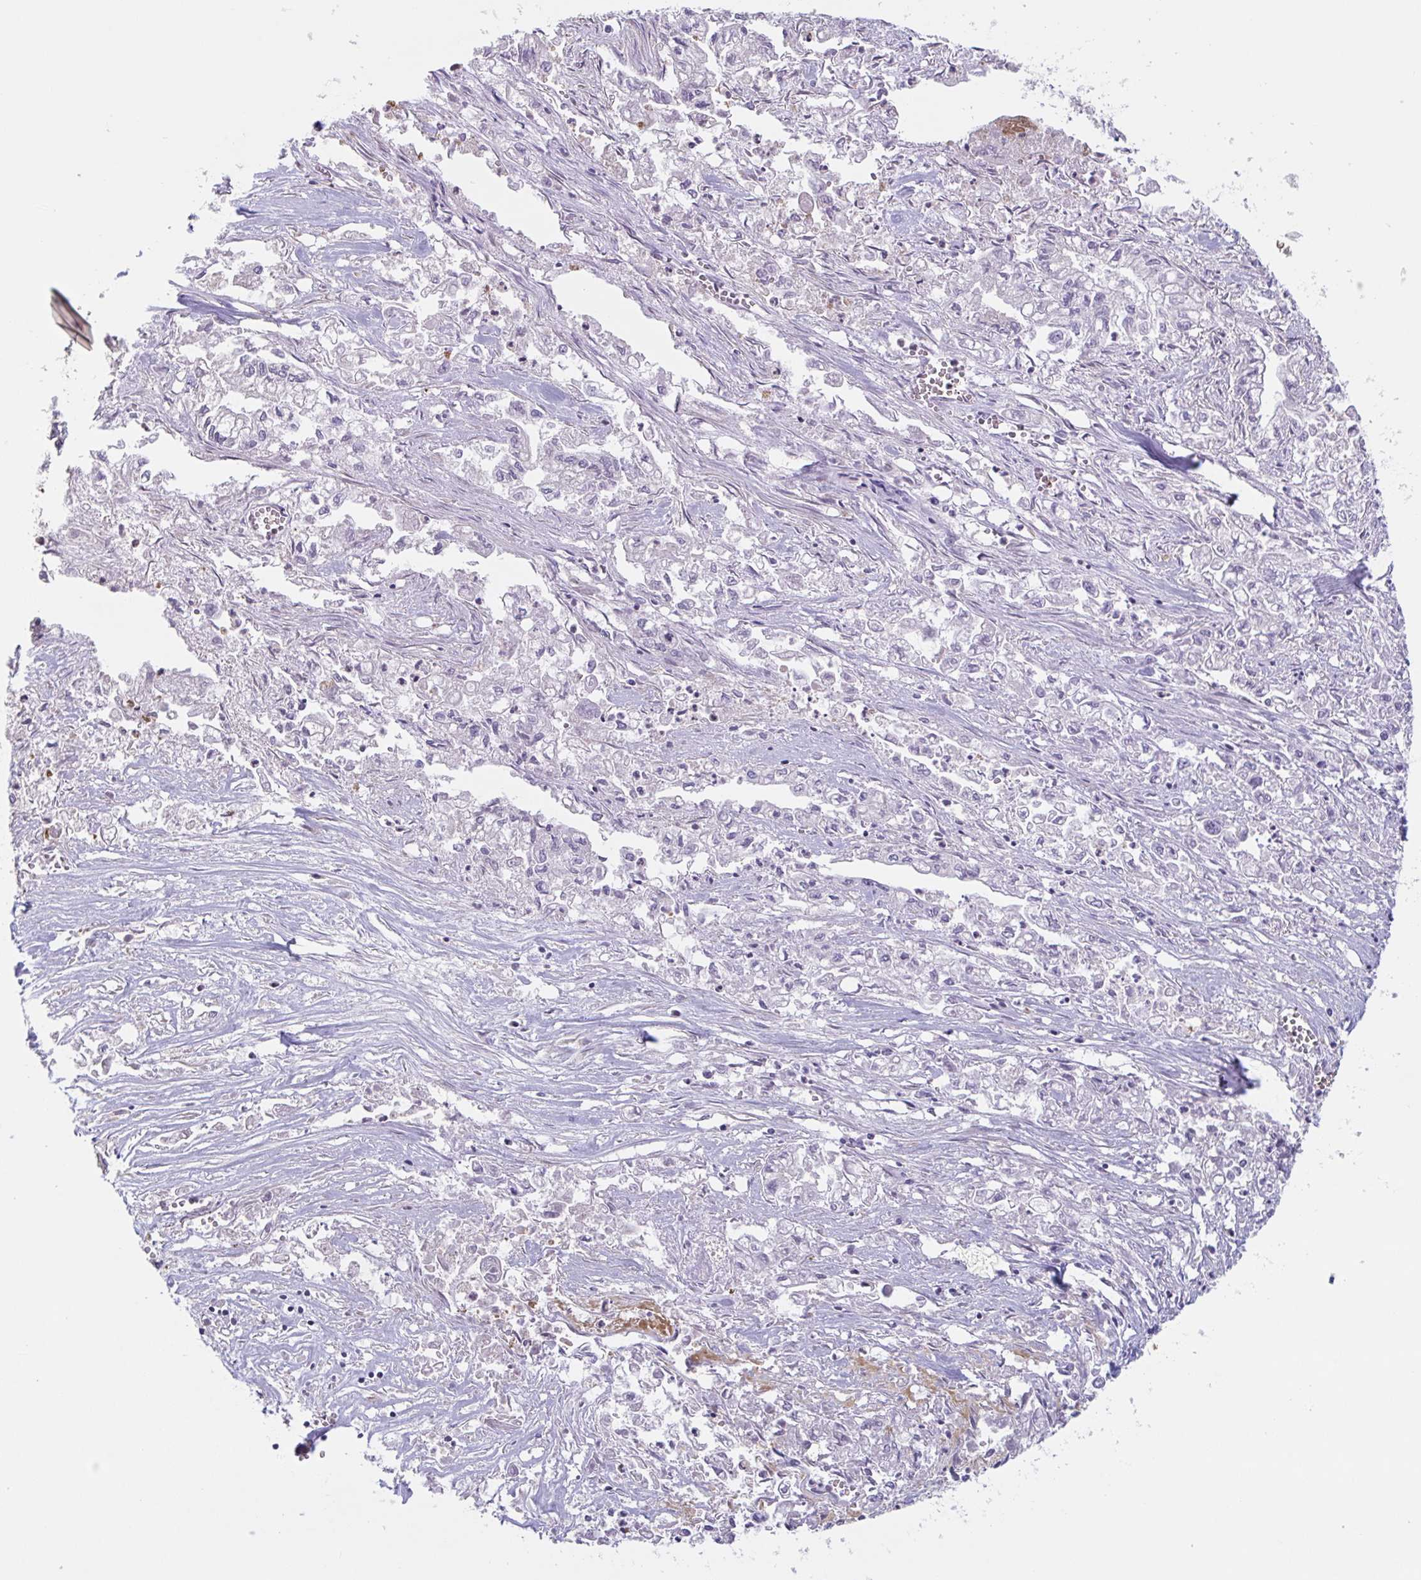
{"staining": {"intensity": "negative", "quantity": "none", "location": "none"}, "tissue": "pancreatic cancer", "cell_type": "Tumor cells", "image_type": "cancer", "snomed": [{"axis": "morphology", "description": "Adenocarcinoma, NOS"}, {"axis": "topography", "description": "Pancreas"}], "caption": "IHC histopathology image of pancreatic adenocarcinoma stained for a protein (brown), which displays no staining in tumor cells. Brightfield microscopy of IHC stained with DAB (brown) and hematoxylin (blue), captured at high magnification.", "gene": "RIOK1", "patient": {"sex": "male", "age": 72}}